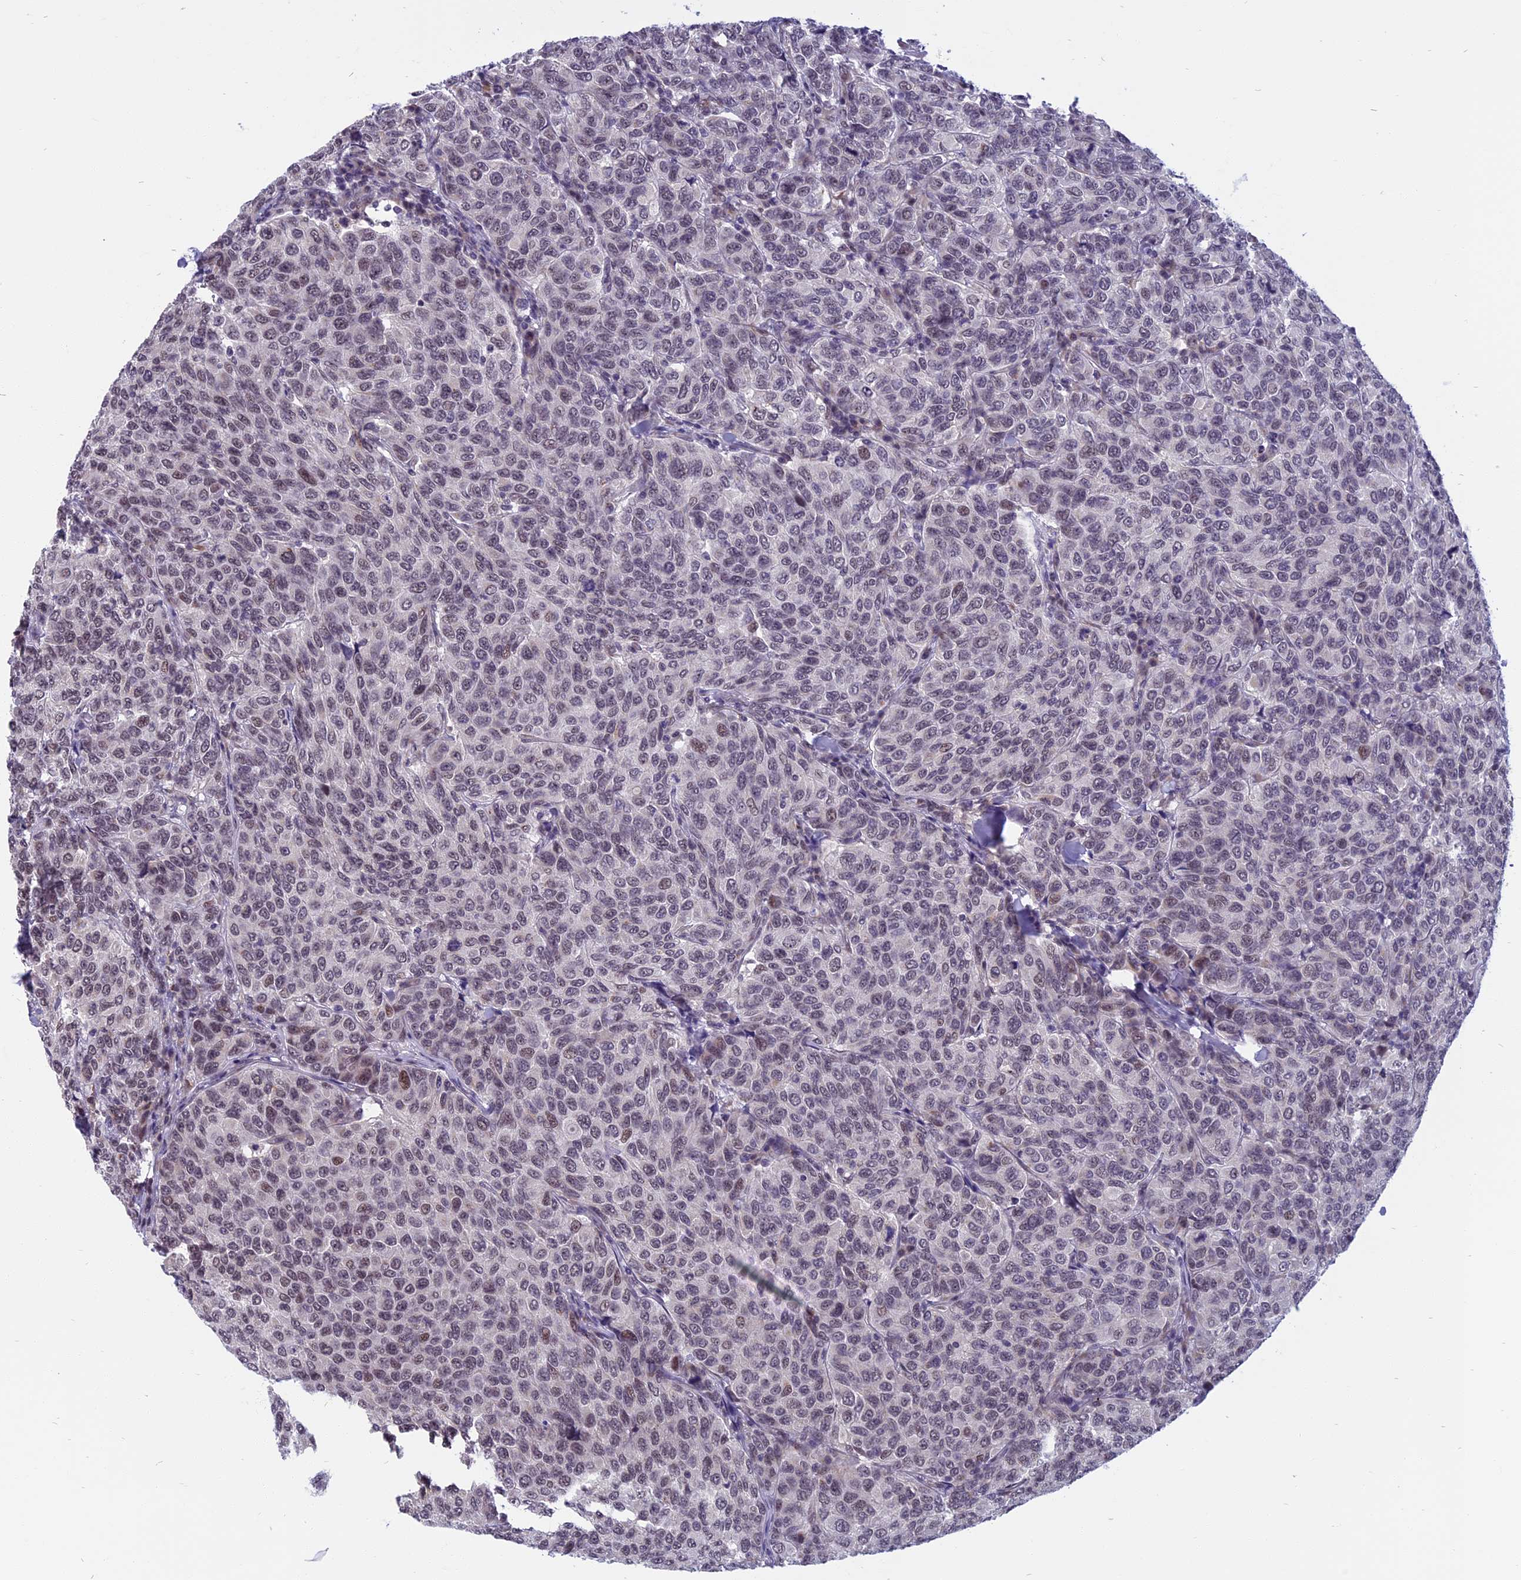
{"staining": {"intensity": "weak", "quantity": "<25%", "location": "nuclear"}, "tissue": "breast cancer", "cell_type": "Tumor cells", "image_type": "cancer", "snomed": [{"axis": "morphology", "description": "Duct carcinoma"}, {"axis": "topography", "description": "Breast"}], "caption": "Breast cancer was stained to show a protein in brown. There is no significant positivity in tumor cells. Brightfield microscopy of immunohistochemistry stained with DAB (brown) and hematoxylin (blue), captured at high magnification.", "gene": "CCDC113", "patient": {"sex": "female", "age": 55}}